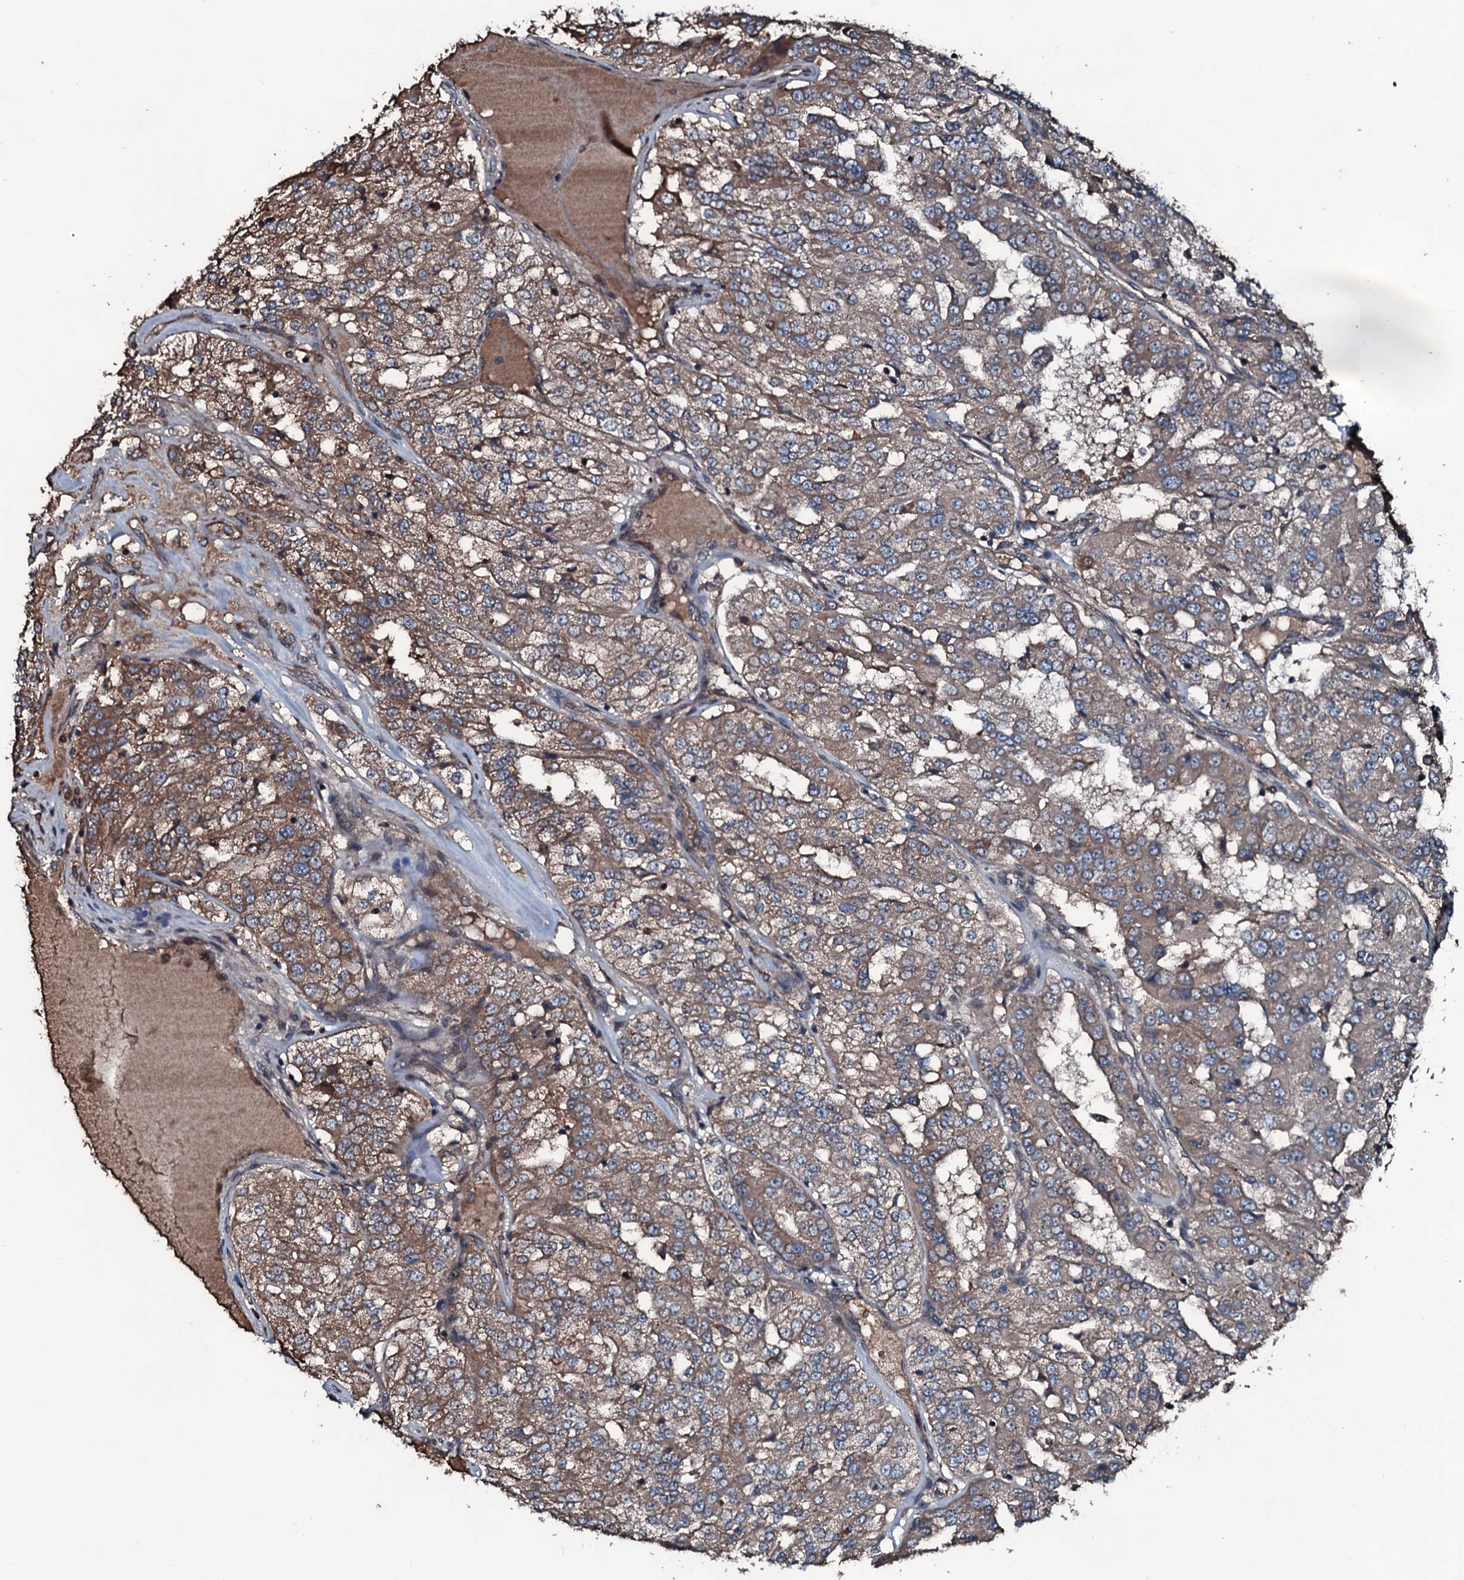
{"staining": {"intensity": "moderate", "quantity": ">75%", "location": "cytoplasmic/membranous"}, "tissue": "renal cancer", "cell_type": "Tumor cells", "image_type": "cancer", "snomed": [{"axis": "morphology", "description": "Adenocarcinoma, NOS"}, {"axis": "topography", "description": "Kidney"}], "caption": "Moderate cytoplasmic/membranous staining for a protein is appreciated in approximately >75% of tumor cells of adenocarcinoma (renal) using immunohistochemistry (IHC).", "gene": "AARS1", "patient": {"sex": "female", "age": 63}}